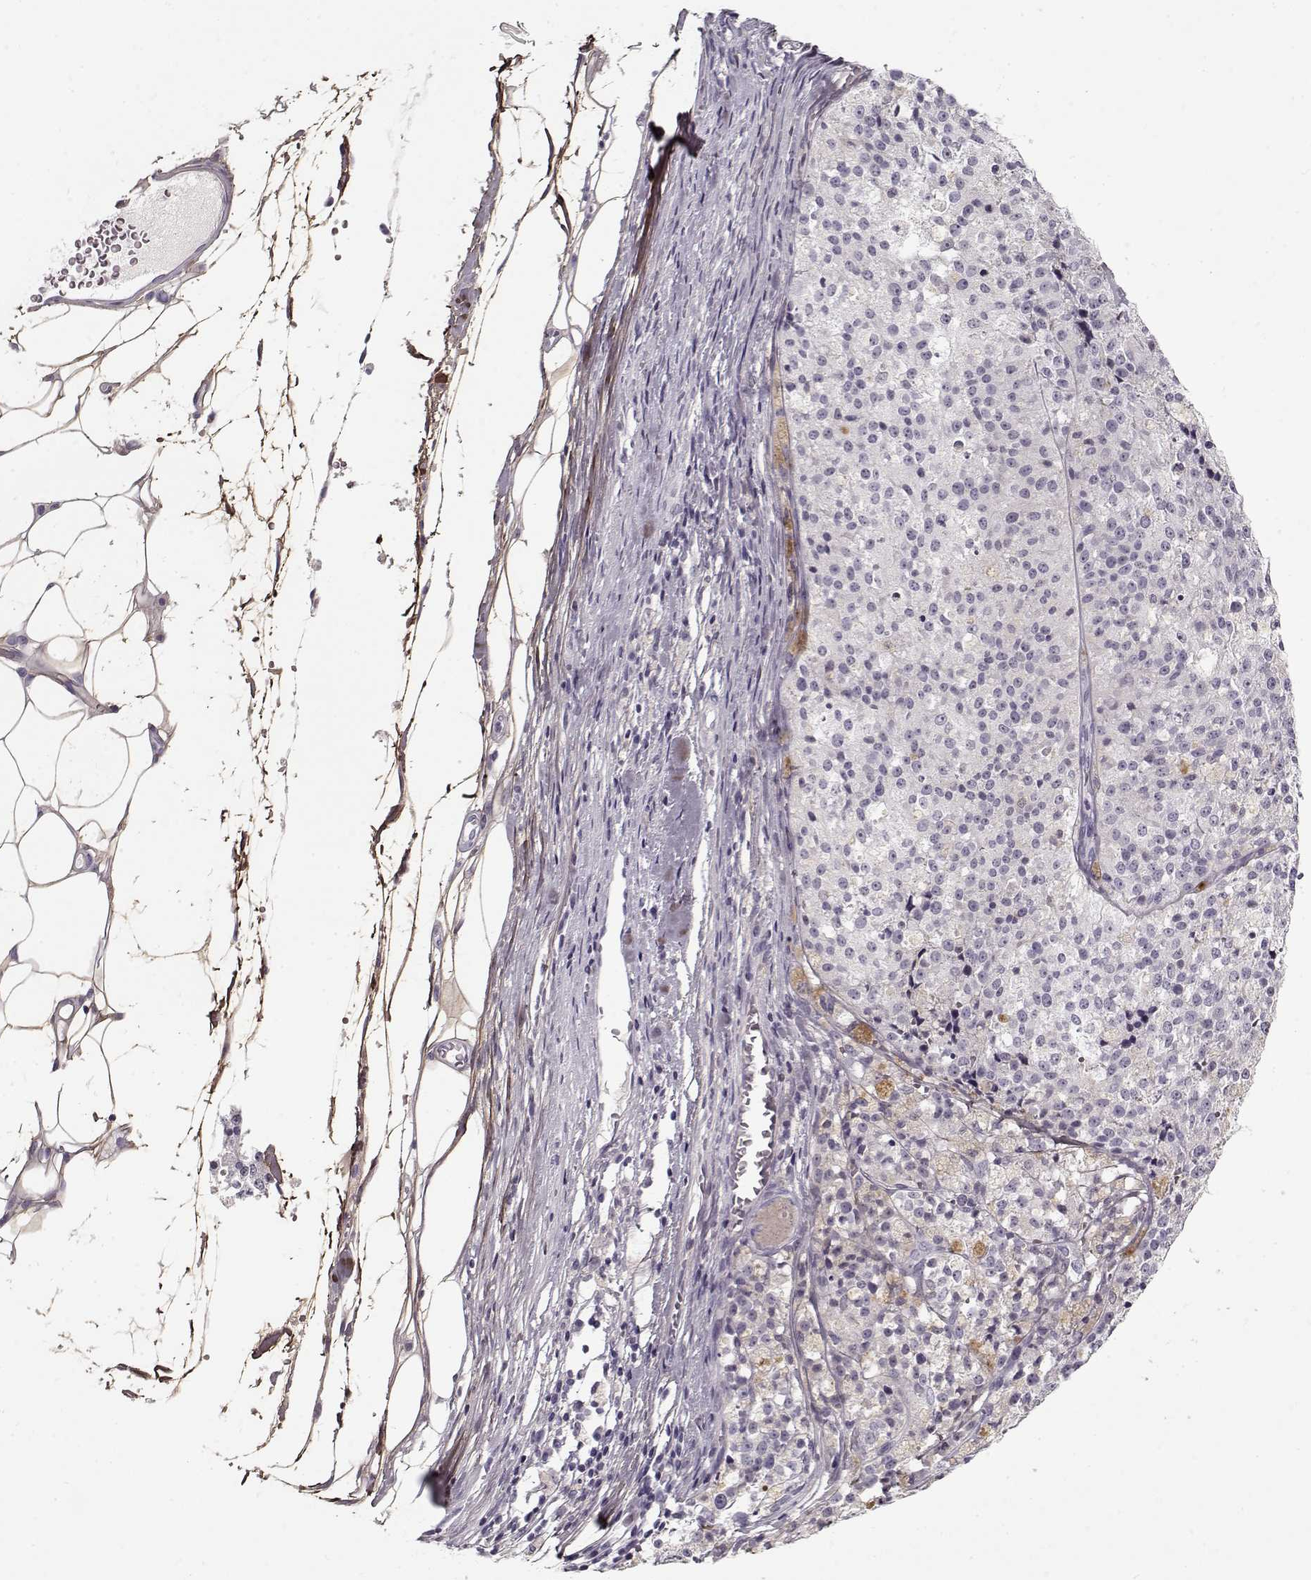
{"staining": {"intensity": "negative", "quantity": "none", "location": "none"}, "tissue": "melanoma", "cell_type": "Tumor cells", "image_type": "cancer", "snomed": [{"axis": "morphology", "description": "Malignant melanoma, Metastatic site"}, {"axis": "topography", "description": "Lymph node"}], "caption": "A histopathology image of human melanoma is negative for staining in tumor cells. The staining is performed using DAB brown chromogen with nuclei counter-stained in using hematoxylin.", "gene": "LUM", "patient": {"sex": "female", "age": 64}}